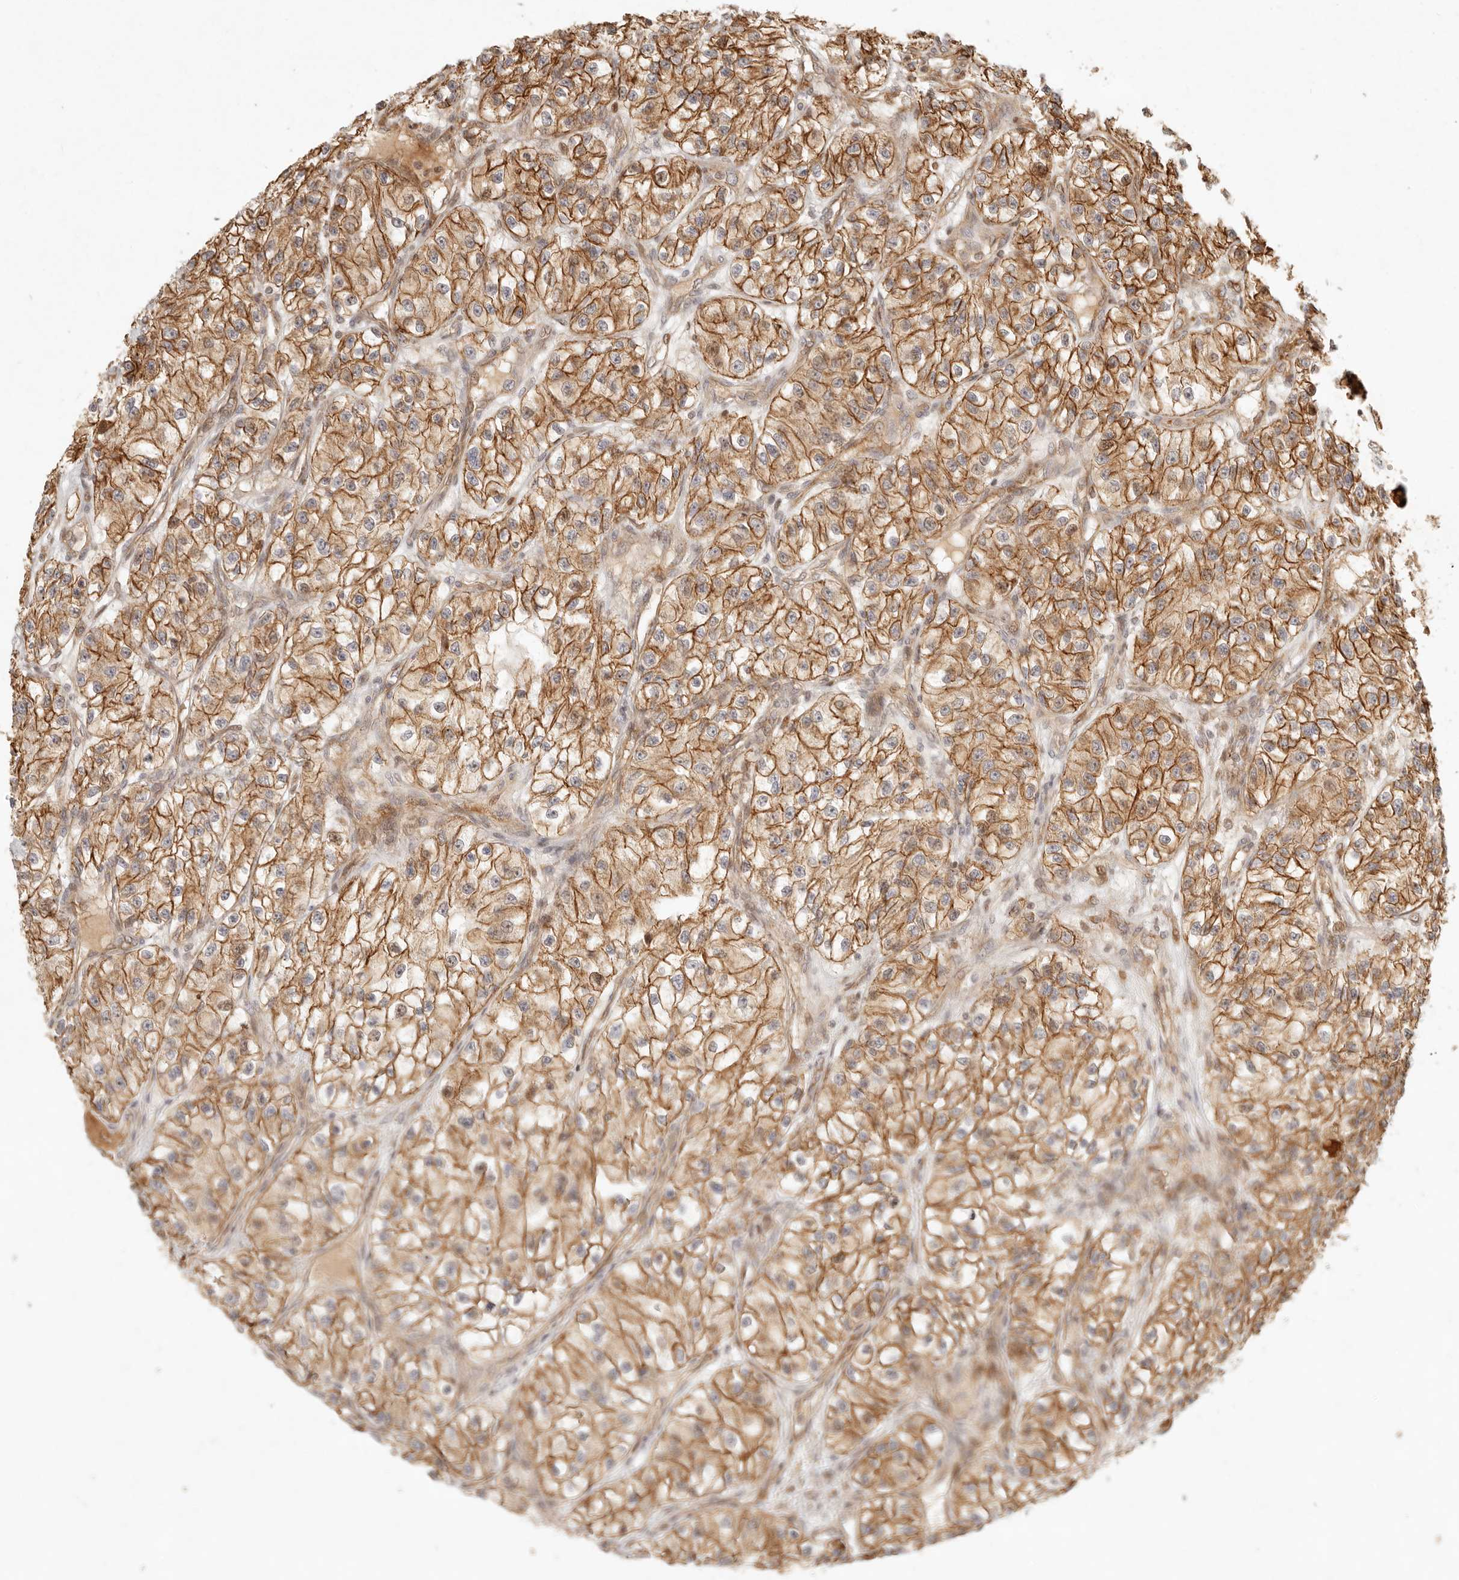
{"staining": {"intensity": "moderate", "quantity": ">75%", "location": "cytoplasmic/membranous"}, "tissue": "renal cancer", "cell_type": "Tumor cells", "image_type": "cancer", "snomed": [{"axis": "morphology", "description": "Adenocarcinoma, NOS"}, {"axis": "topography", "description": "Kidney"}], "caption": "Immunohistochemistry (IHC) staining of adenocarcinoma (renal), which shows medium levels of moderate cytoplasmic/membranous expression in about >75% of tumor cells indicating moderate cytoplasmic/membranous protein staining. The staining was performed using DAB (3,3'-diaminobenzidine) (brown) for protein detection and nuclei were counterstained in hematoxylin (blue).", "gene": "KLHL38", "patient": {"sex": "female", "age": 57}}